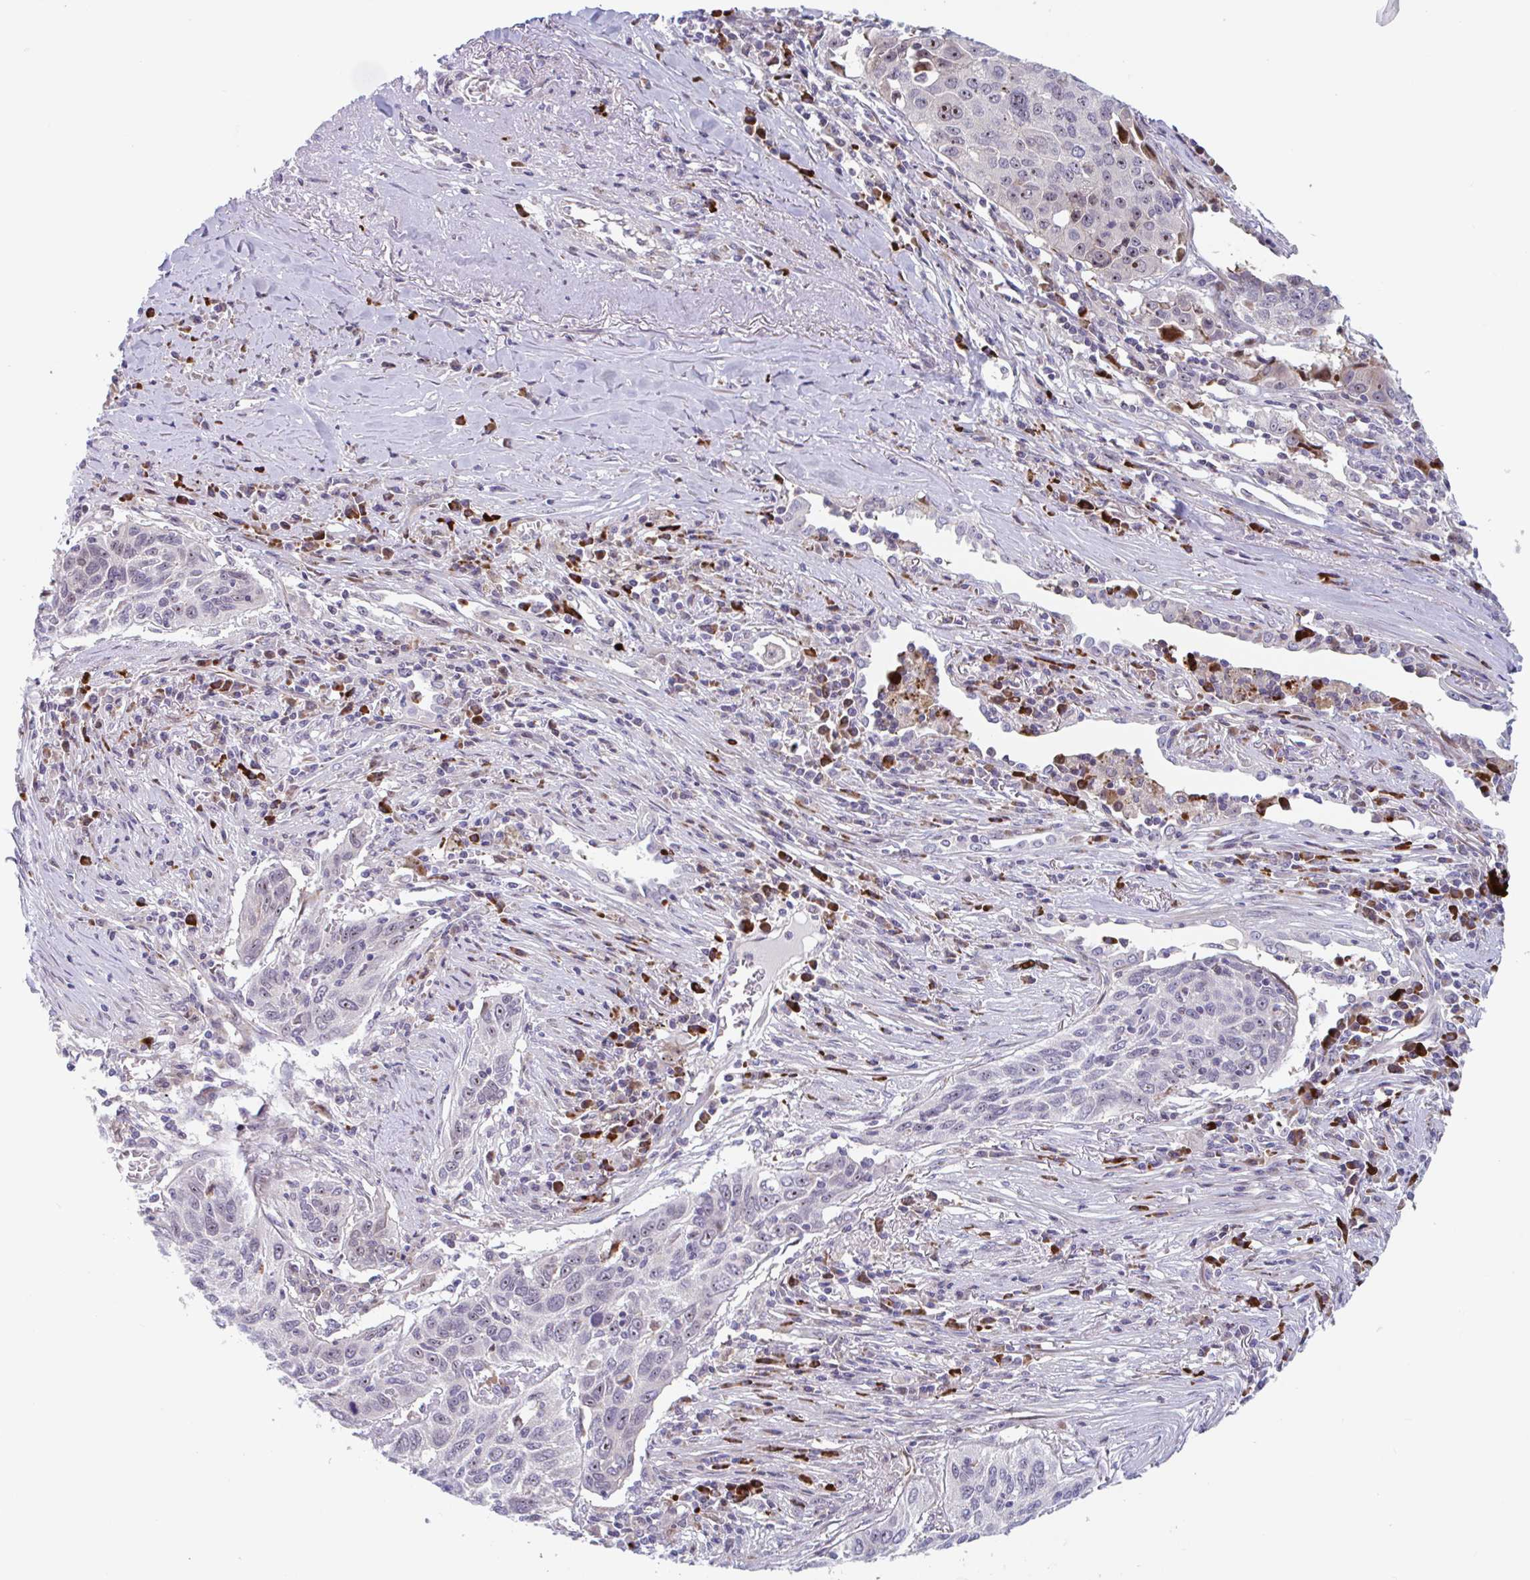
{"staining": {"intensity": "negative", "quantity": "none", "location": "none"}, "tissue": "lung cancer", "cell_type": "Tumor cells", "image_type": "cancer", "snomed": [{"axis": "morphology", "description": "Squamous cell carcinoma, NOS"}, {"axis": "topography", "description": "Lung"}], "caption": "Tumor cells are negative for brown protein staining in lung cancer.", "gene": "DUXA", "patient": {"sex": "female", "age": 66}}